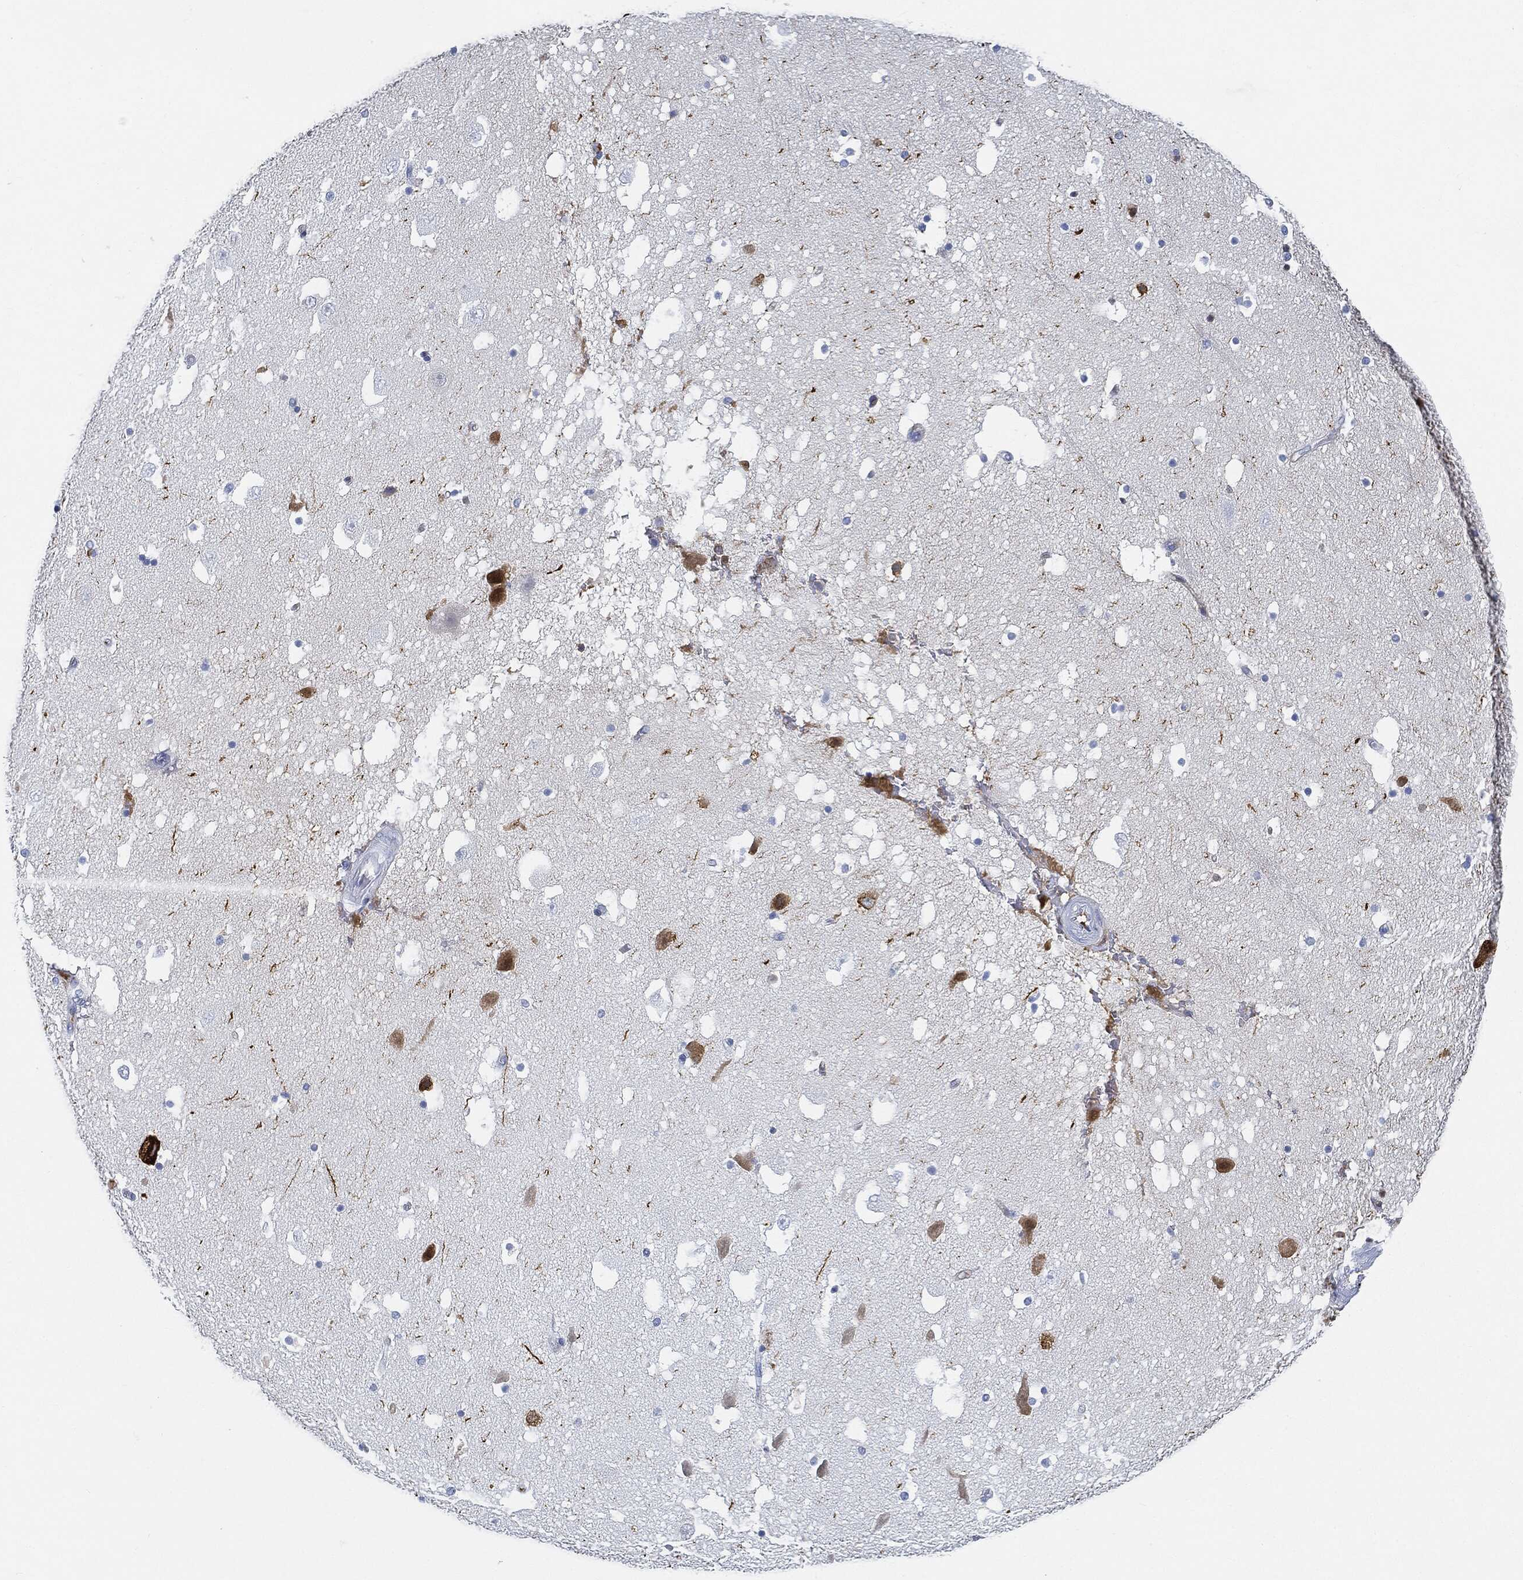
{"staining": {"intensity": "negative", "quantity": "none", "location": "none"}, "tissue": "hippocampus", "cell_type": "Glial cells", "image_type": "normal", "snomed": [{"axis": "morphology", "description": "Normal tissue, NOS"}, {"axis": "topography", "description": "Hippocampus"}], "caption": "Micrograph shows no significant protein expression in glial cells of benign hippocampus. Nuclei are stained in blue.", "gene": "IGLV6", "patient": {"sex": "male", "age": 51}}